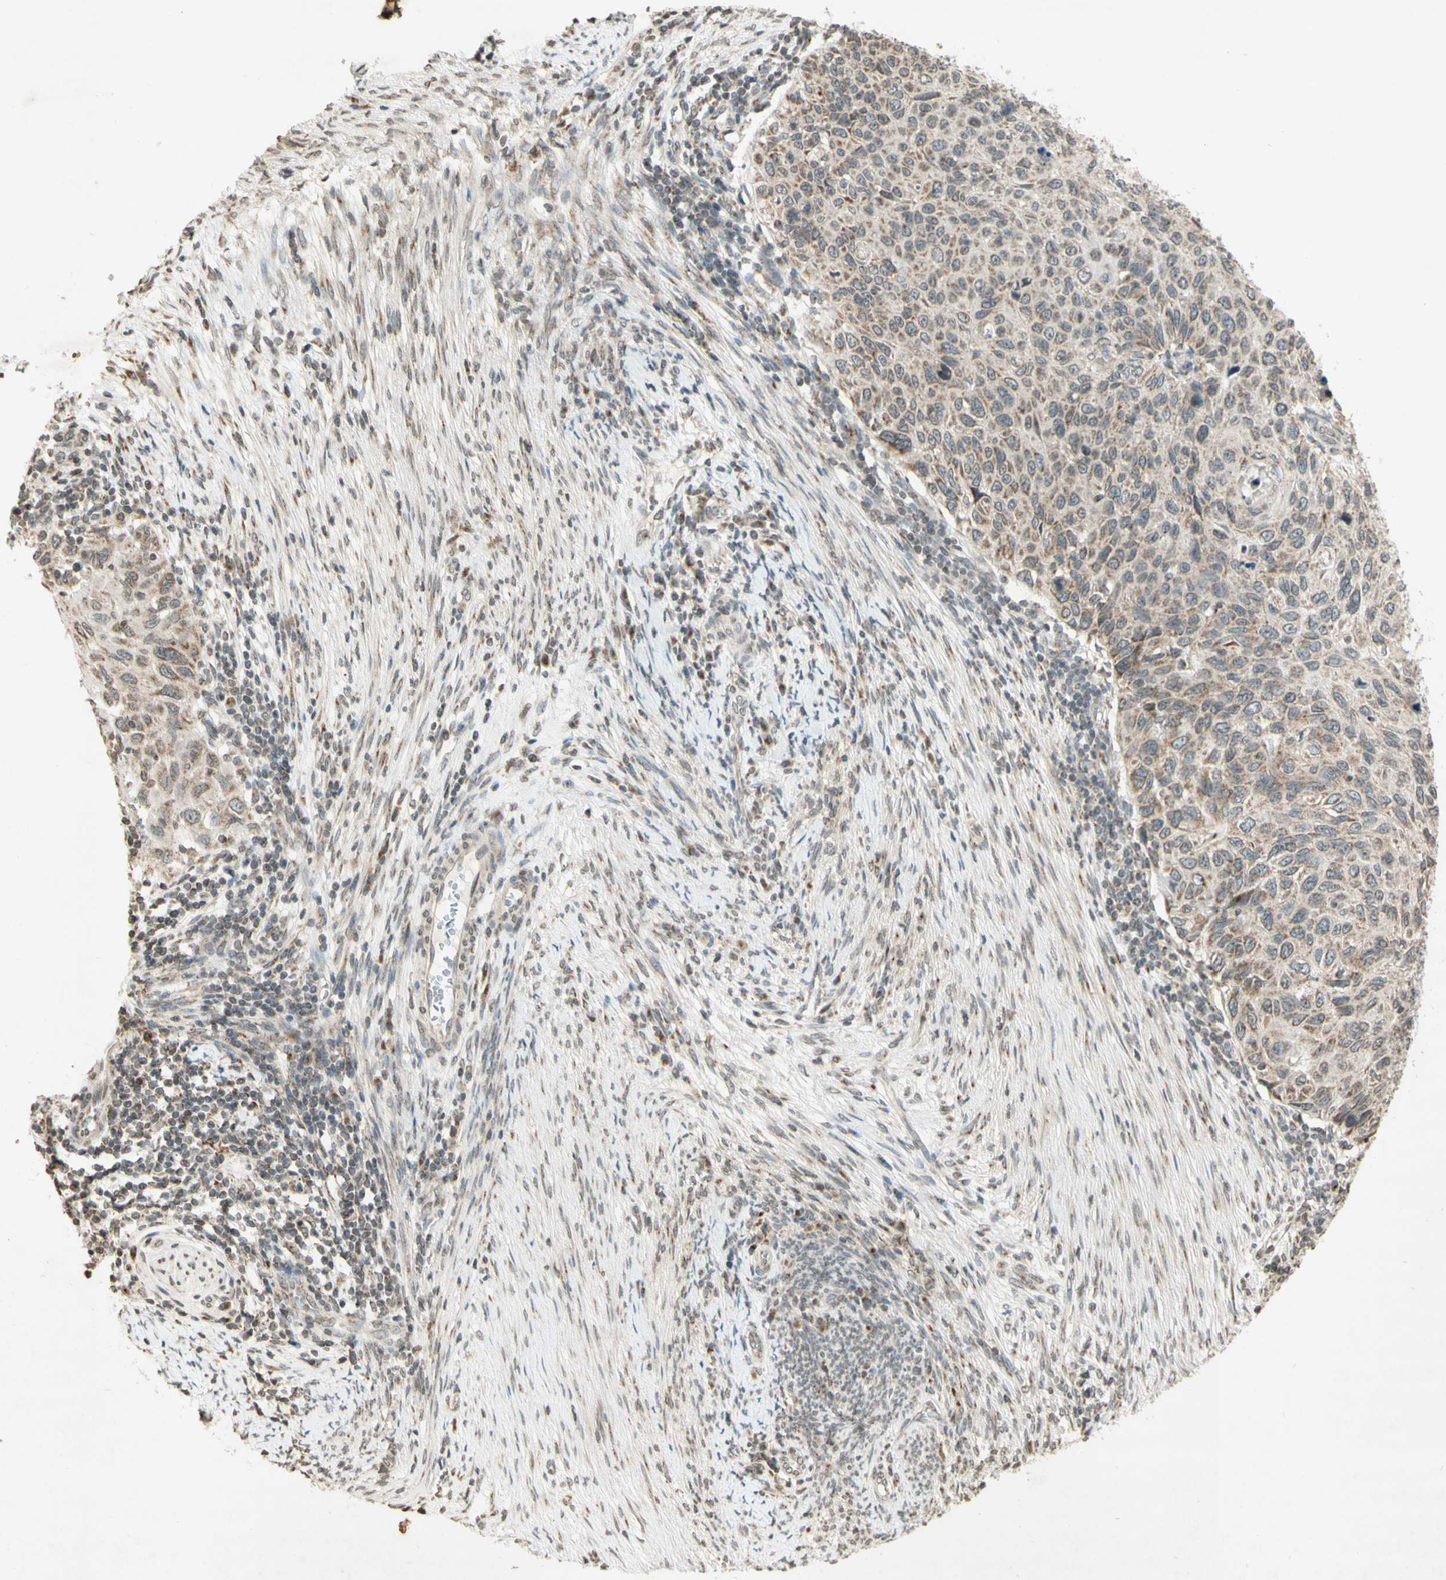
{"staining": {"intensity": "moderate", "quantity": "25%-75%", "location": "cytoplasmic/membranous"}, "tissue": "cervical cancer", "cell_type": "Tumor cells", "image_type": "cancer", "snomed": [{"axis": "morphology", "description": "Squamous cell carcinoma, NOS"}, {"axis": "topography", "description": "Cervix"}], "caption": "Protein analysis of cervical squamous cell carcinoma tissue shows moderate cytoplasmic/membranous positivity in about 25%-75% of tumor cells.", "gene": "CCNI", "patient": {"sex": "female", "age": 70}}